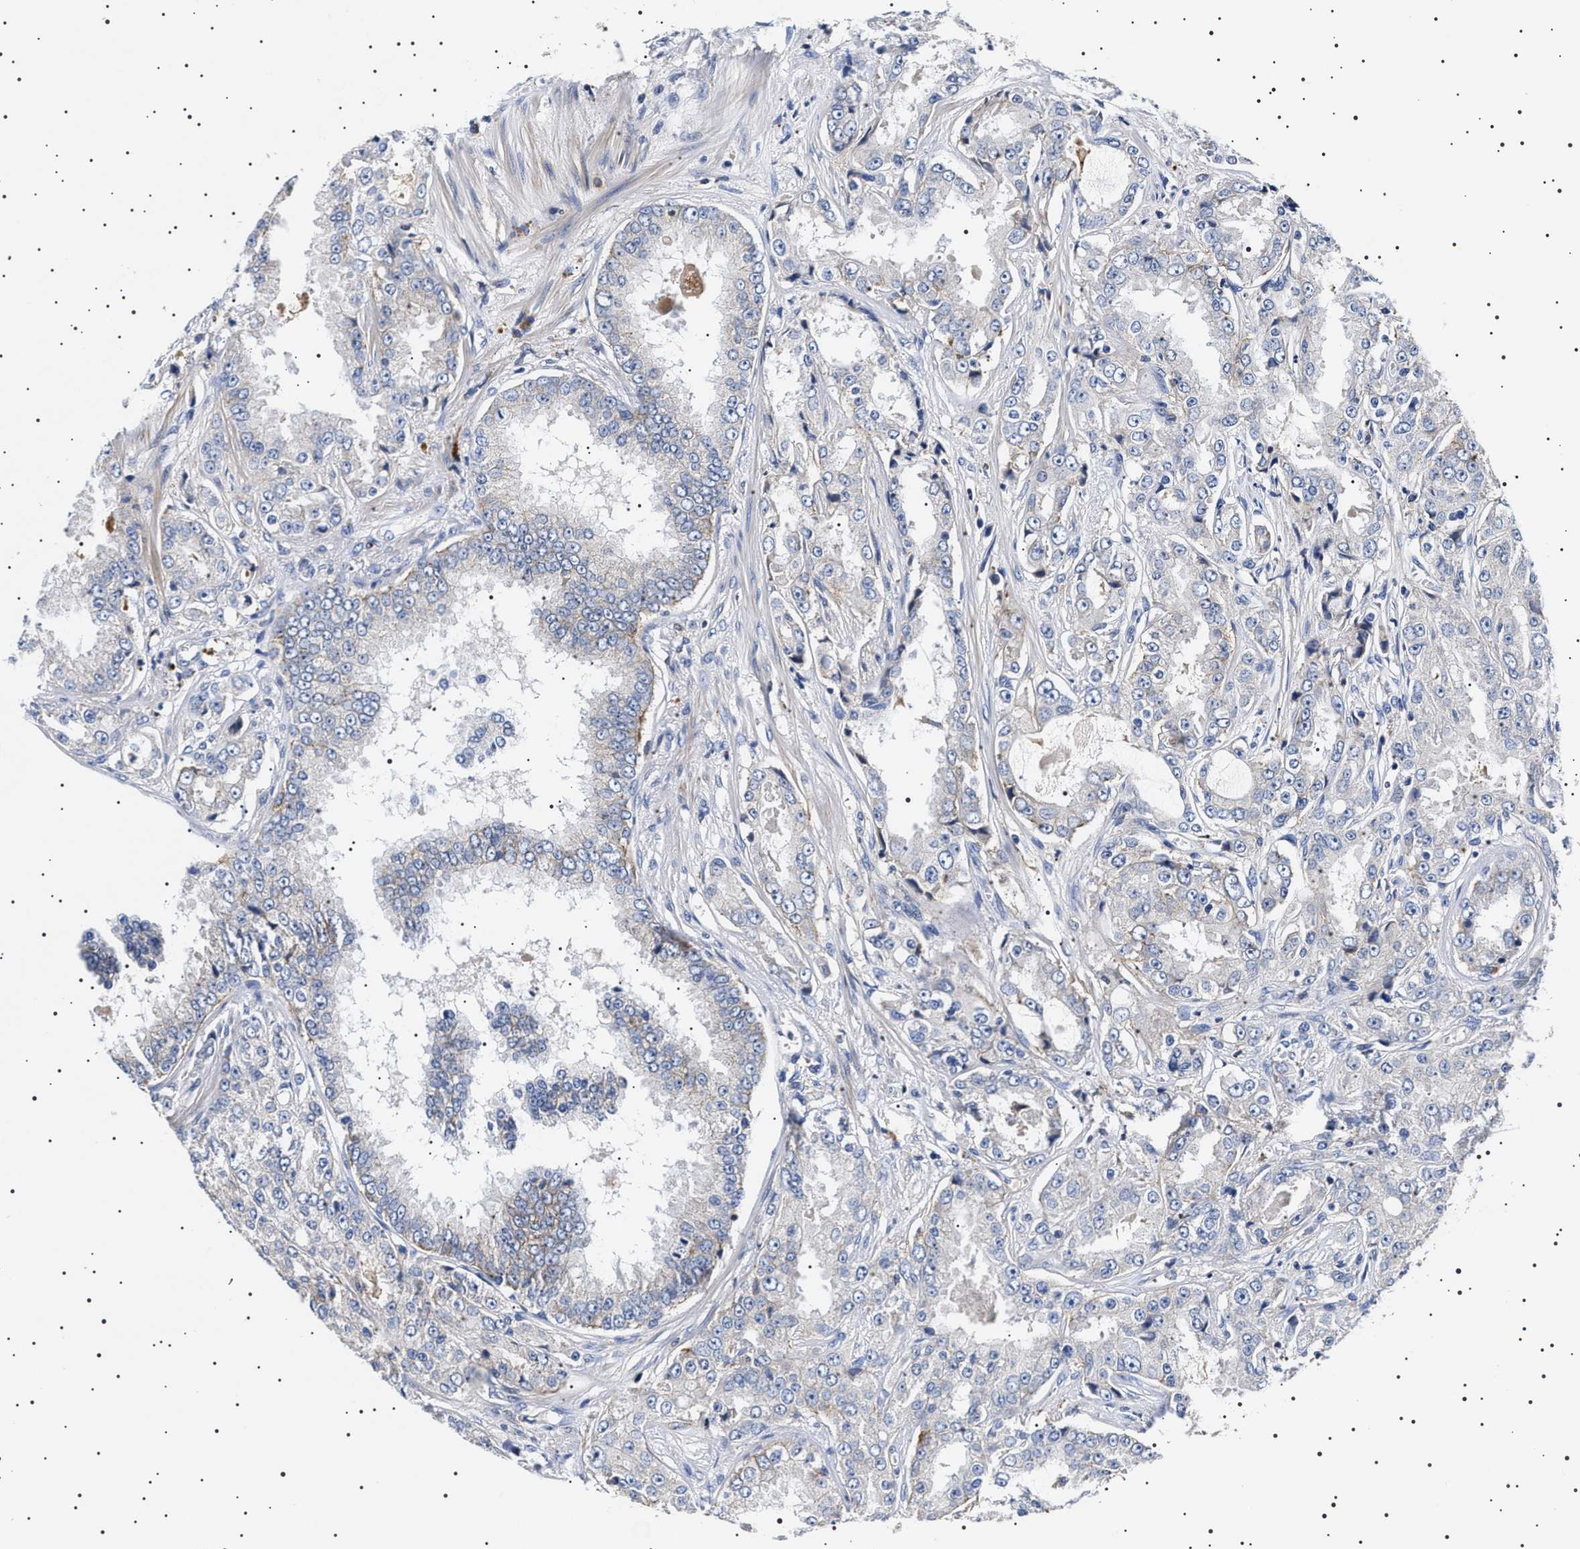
{"staining": {"intensity": "weak", "quantity": "<25%", "location": "cytoplasmic/membranous"}, "tissue": "prostate cancer", "cell_type": "Tumor cells", "image_type": "cancer", "snomed": [{"axis": "morphology", "description": "Adenocarcinoma, High grade"}, {"axis": "topography", "description": "Prostate"}], "caption": "Immunohistochemistry (IHC) image of human prostate cancer stained for a protein (brown), which reveals no expression in tumor cells. (DAB (3,3'-diaminobenzidine) immunohistochemistry with hematoxylin counter stain).", "gene": "SLC4A7", "patient": {"sex": "male", "age": 73}}